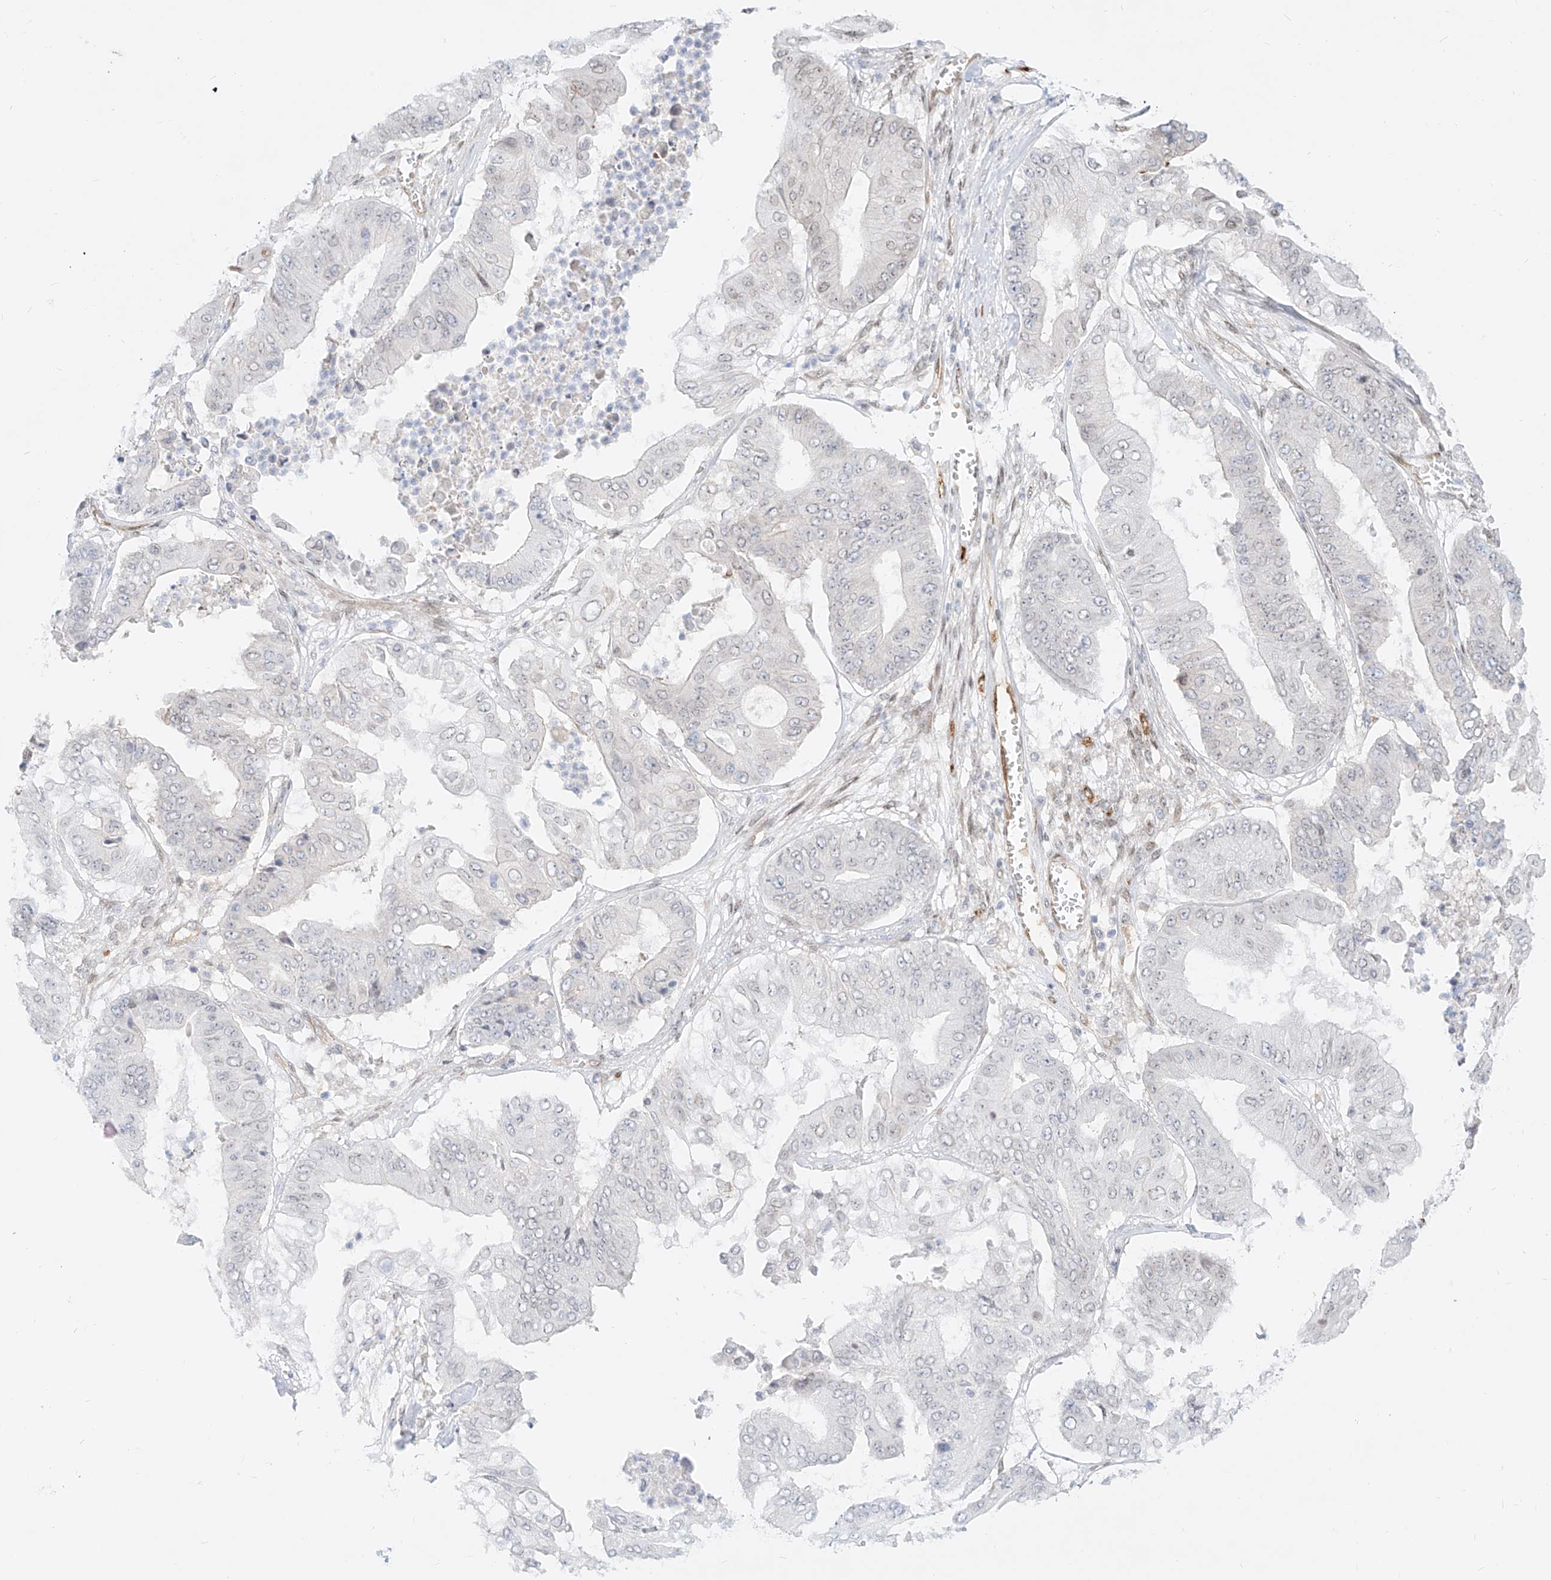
{"staining": {"intensity": "negative", "quantity": "none", "location": "none"}, "tissue": "pancreatic cancer", "cell_type": "Tumor cells", "image_type": "cancer", "snomed": [{"axis": "morphology", "description": "Adenocarcinoma, NOS"}, {"axis": "topography", "description": "Pancreas"}], "caption": "Immunohistochemistry of human pancreatic cancer (adenocarcinoma) shows no positivity in tumor cells.", "gene": "NHSL1", "patient": {"sex": "female", "age": 77}}